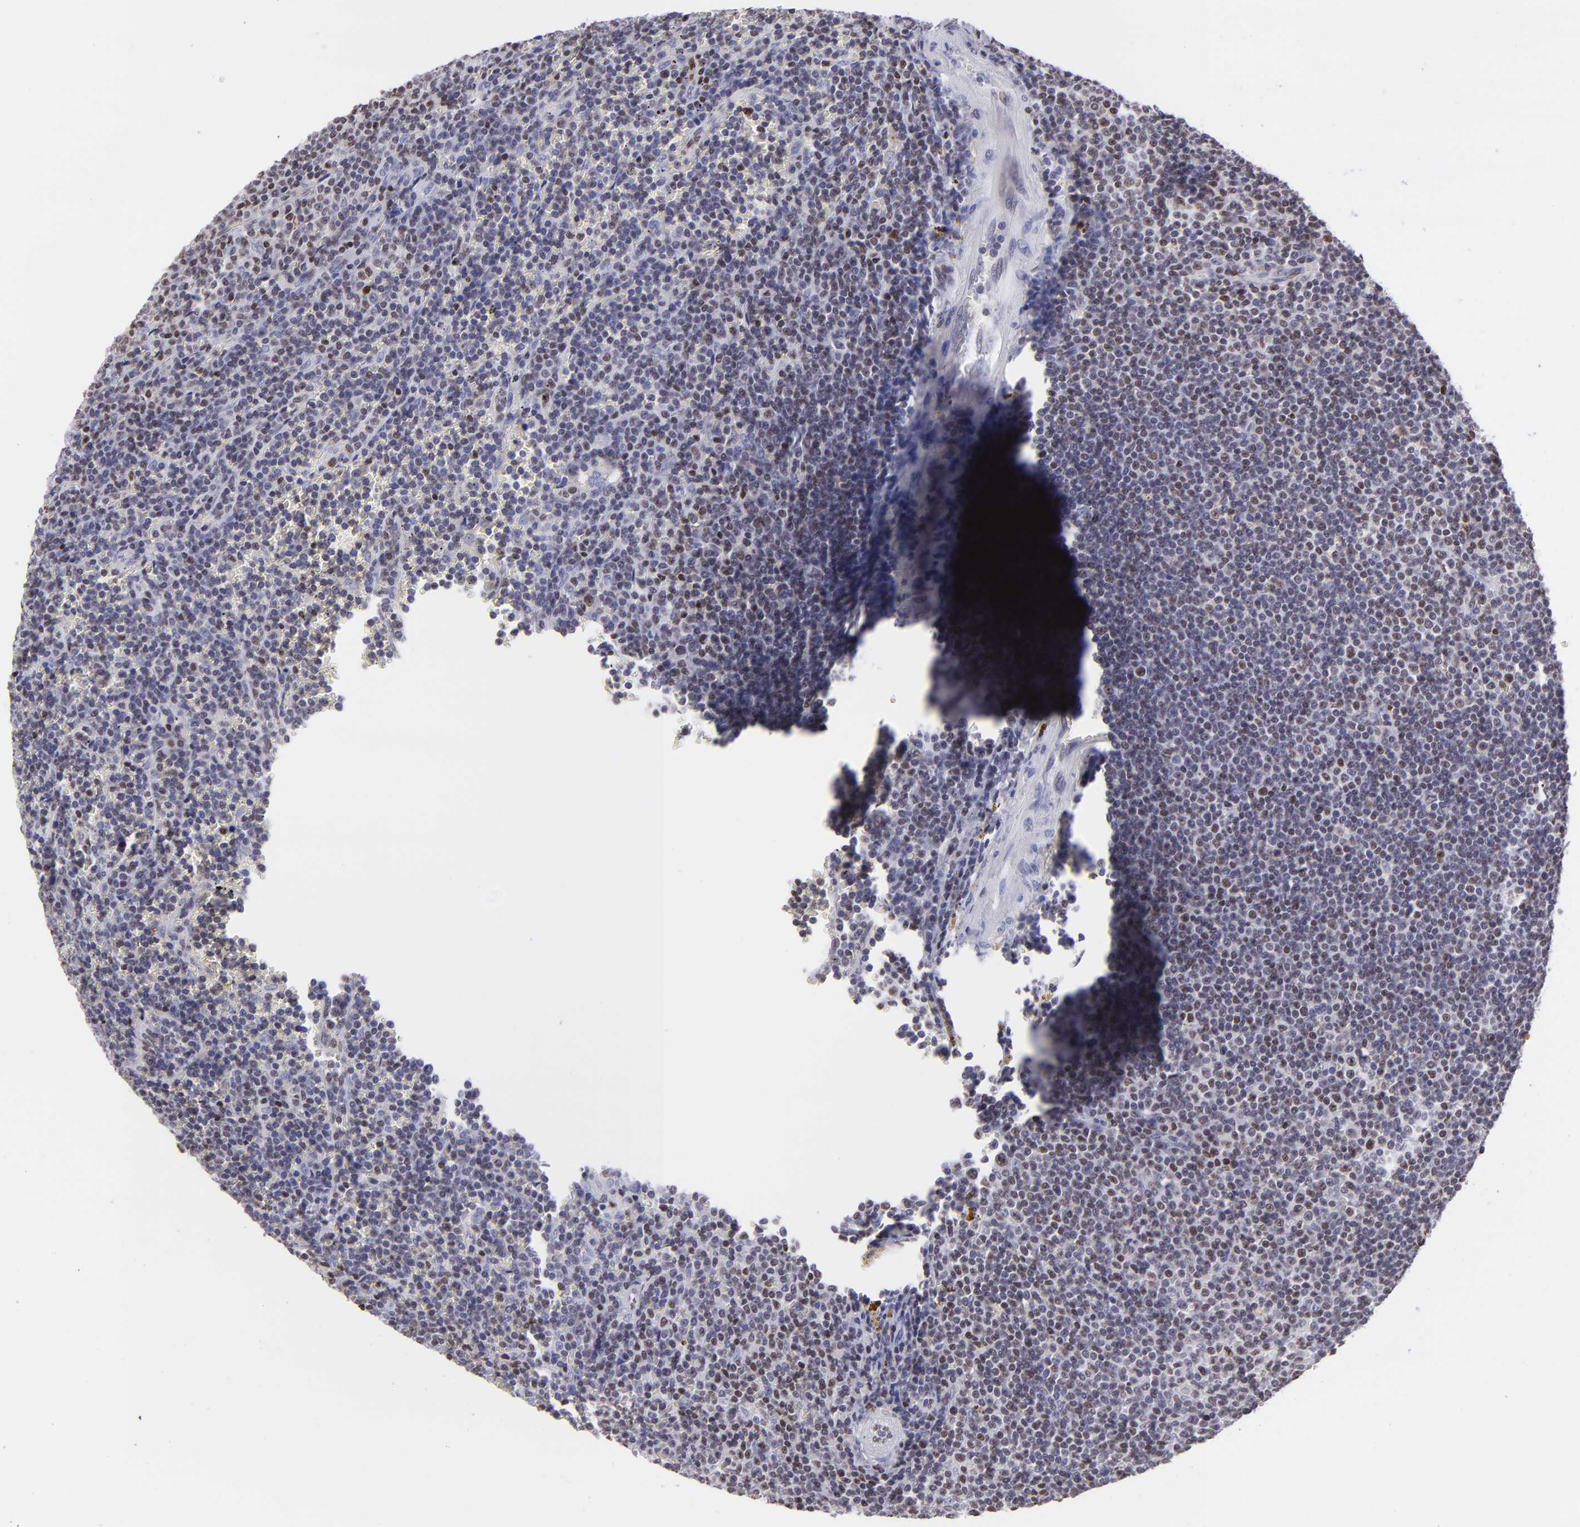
{"staining": {"intensity": "weak", "quantity": "<25%", "location": "nuclear"}, "tissue": "lymphoma", "cell_type": "Tumor cells", "image_type": "cancer", "snomed": [{"axis": "morphology", "description": "Malignant lymphoma, non-Hodgkin's type, Low grade"}, {"axis": "topography", "description": "Spleen"}], "caption": "Low-grade malignant lymphoma, non-Hodgkin's type stained for a protein using immunohistochemistry (IHC) reveals no expression tumor cells.", "gene": "ETS1", "patient": {"sex": "male", "age": 80}}